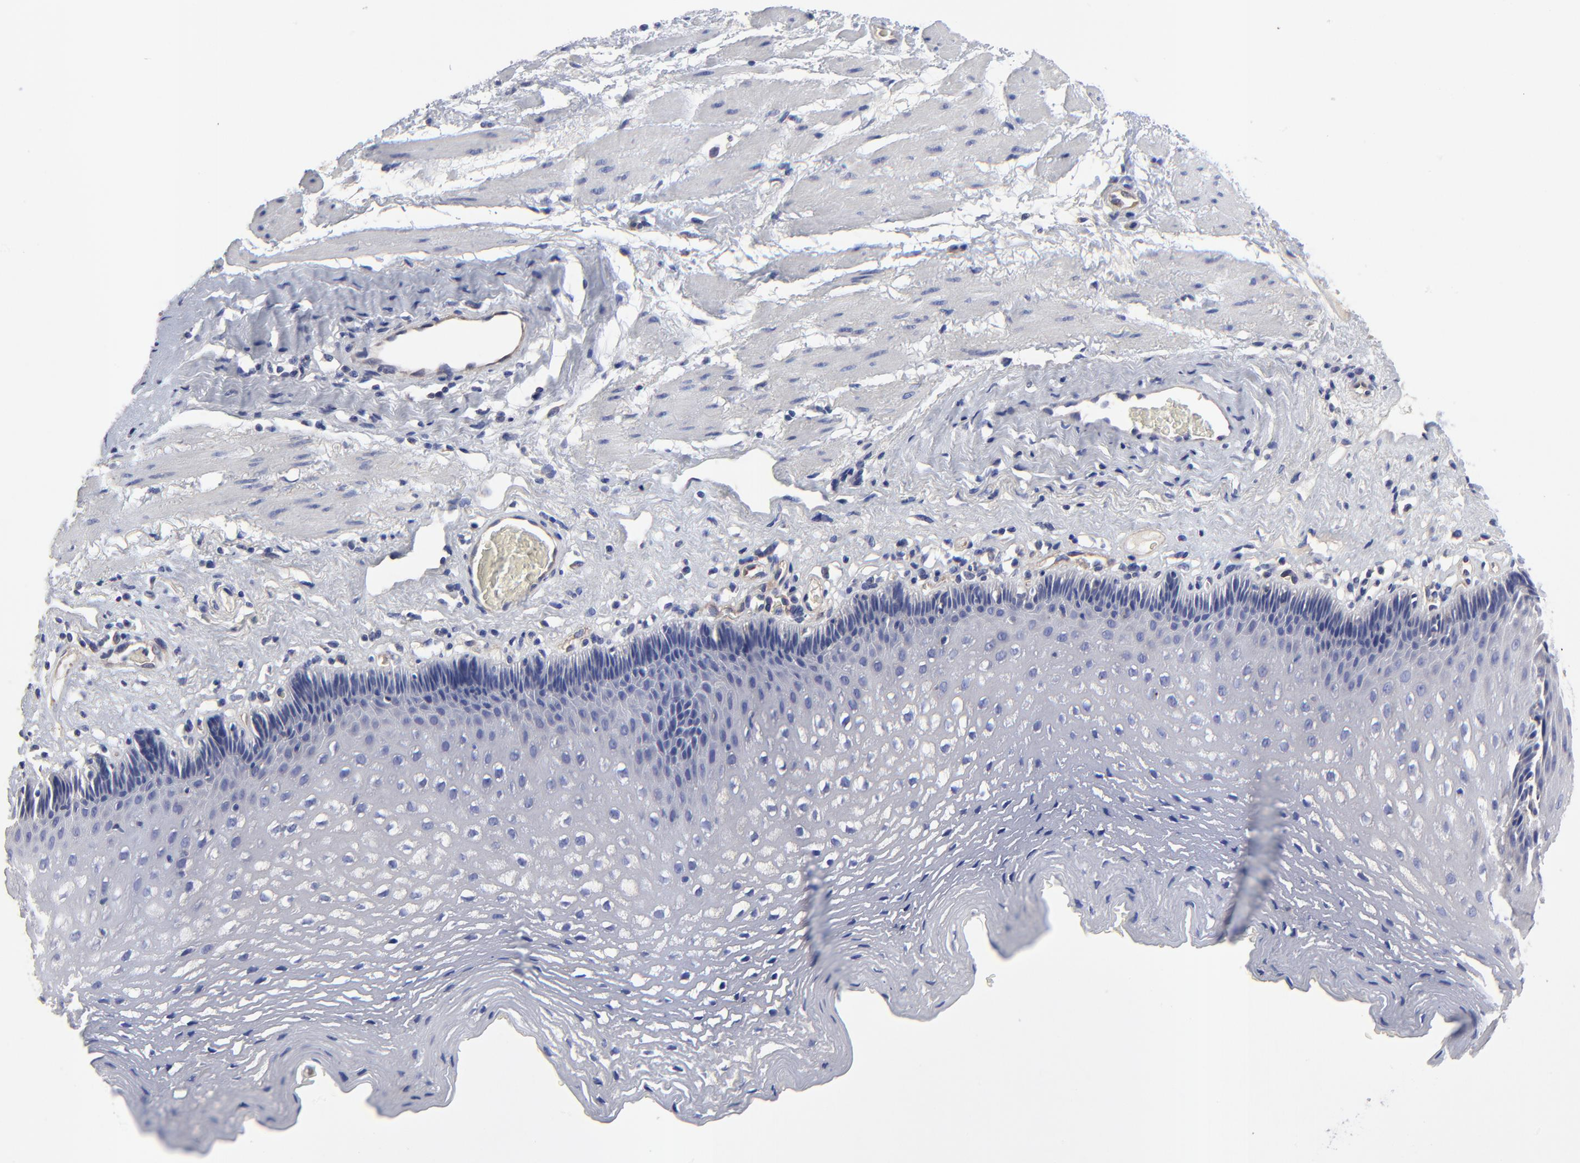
{"staining": {"intensity": "weak", "quantity": "<25%", "location": "cytoplasmic/membranous"}, "tissue": "esophagus", "cell_type": "Squamous epithelial cells", "image_type": "normal", "snomed": [{"axis": "morphology", "description": "Normal tissue, NOS"}, {"axis": "topography", "description": "Esophagus"}], "caption": "Squamous epithelial cells show no significant protein expression in unremarkable esophagus. Nuclei are stained in blue.", "gene": "SULF2", "patient": {"sex": "female", "age": 70}}